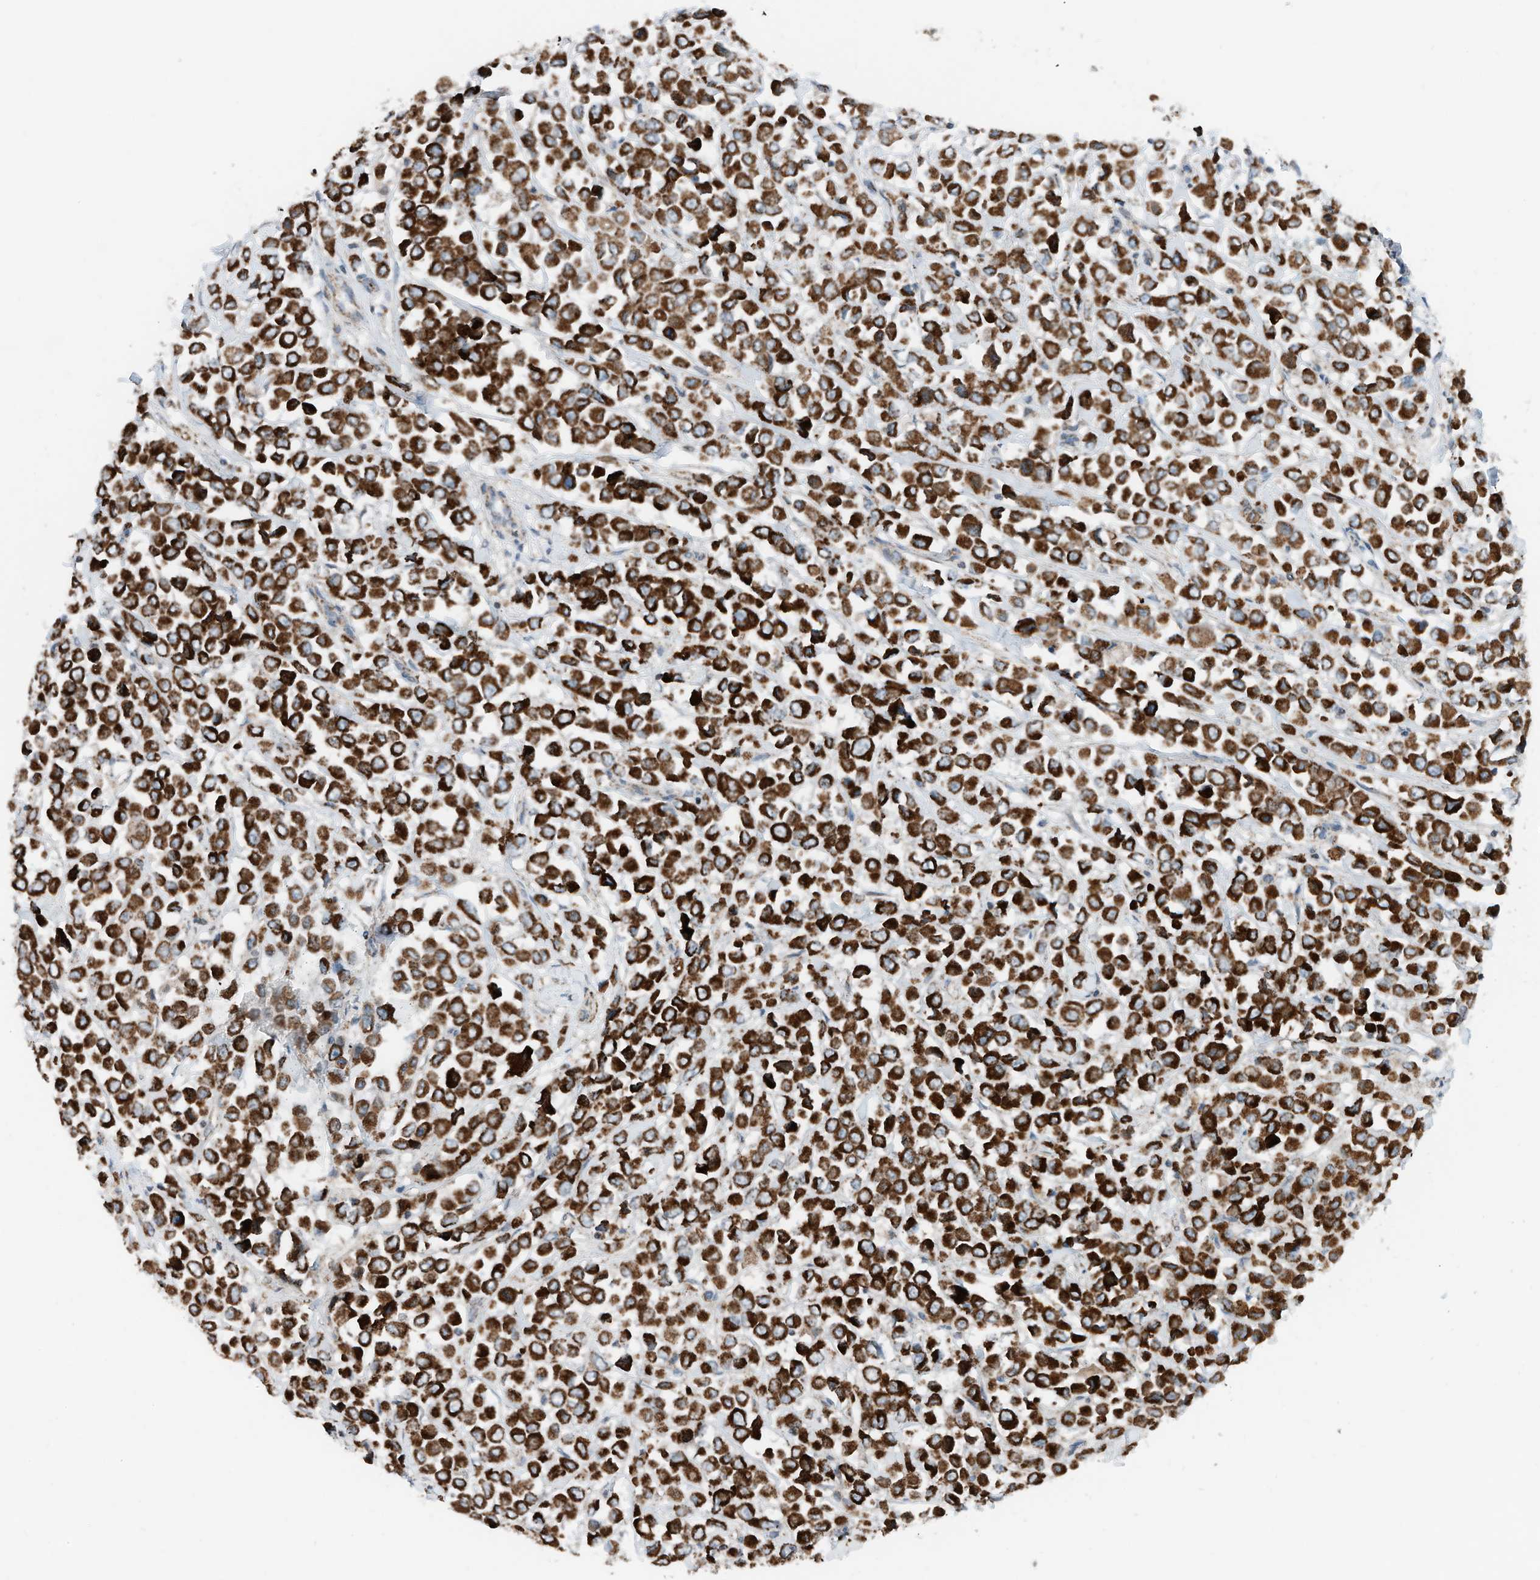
{"staining": {"intensity": "strong", "quantity": ">75%", "location": "cytoplasmic/membranous"}, "tissue": "breast cancer", "cell_type": "Tumor cells", "image_type": "cancer", "snomed": [{"axis": "morphology", "description": "Duct carcinoma"}, {"axis": "topography", "description": "Breast"}], "caption": "Tumor cells show strong cytoplasmic/membranous staining in approximately >75% of cells in infiltrating ductal carcinoma (breast).", "gene": "RMND1", "patient": {"sex": "female", "age": 61}}